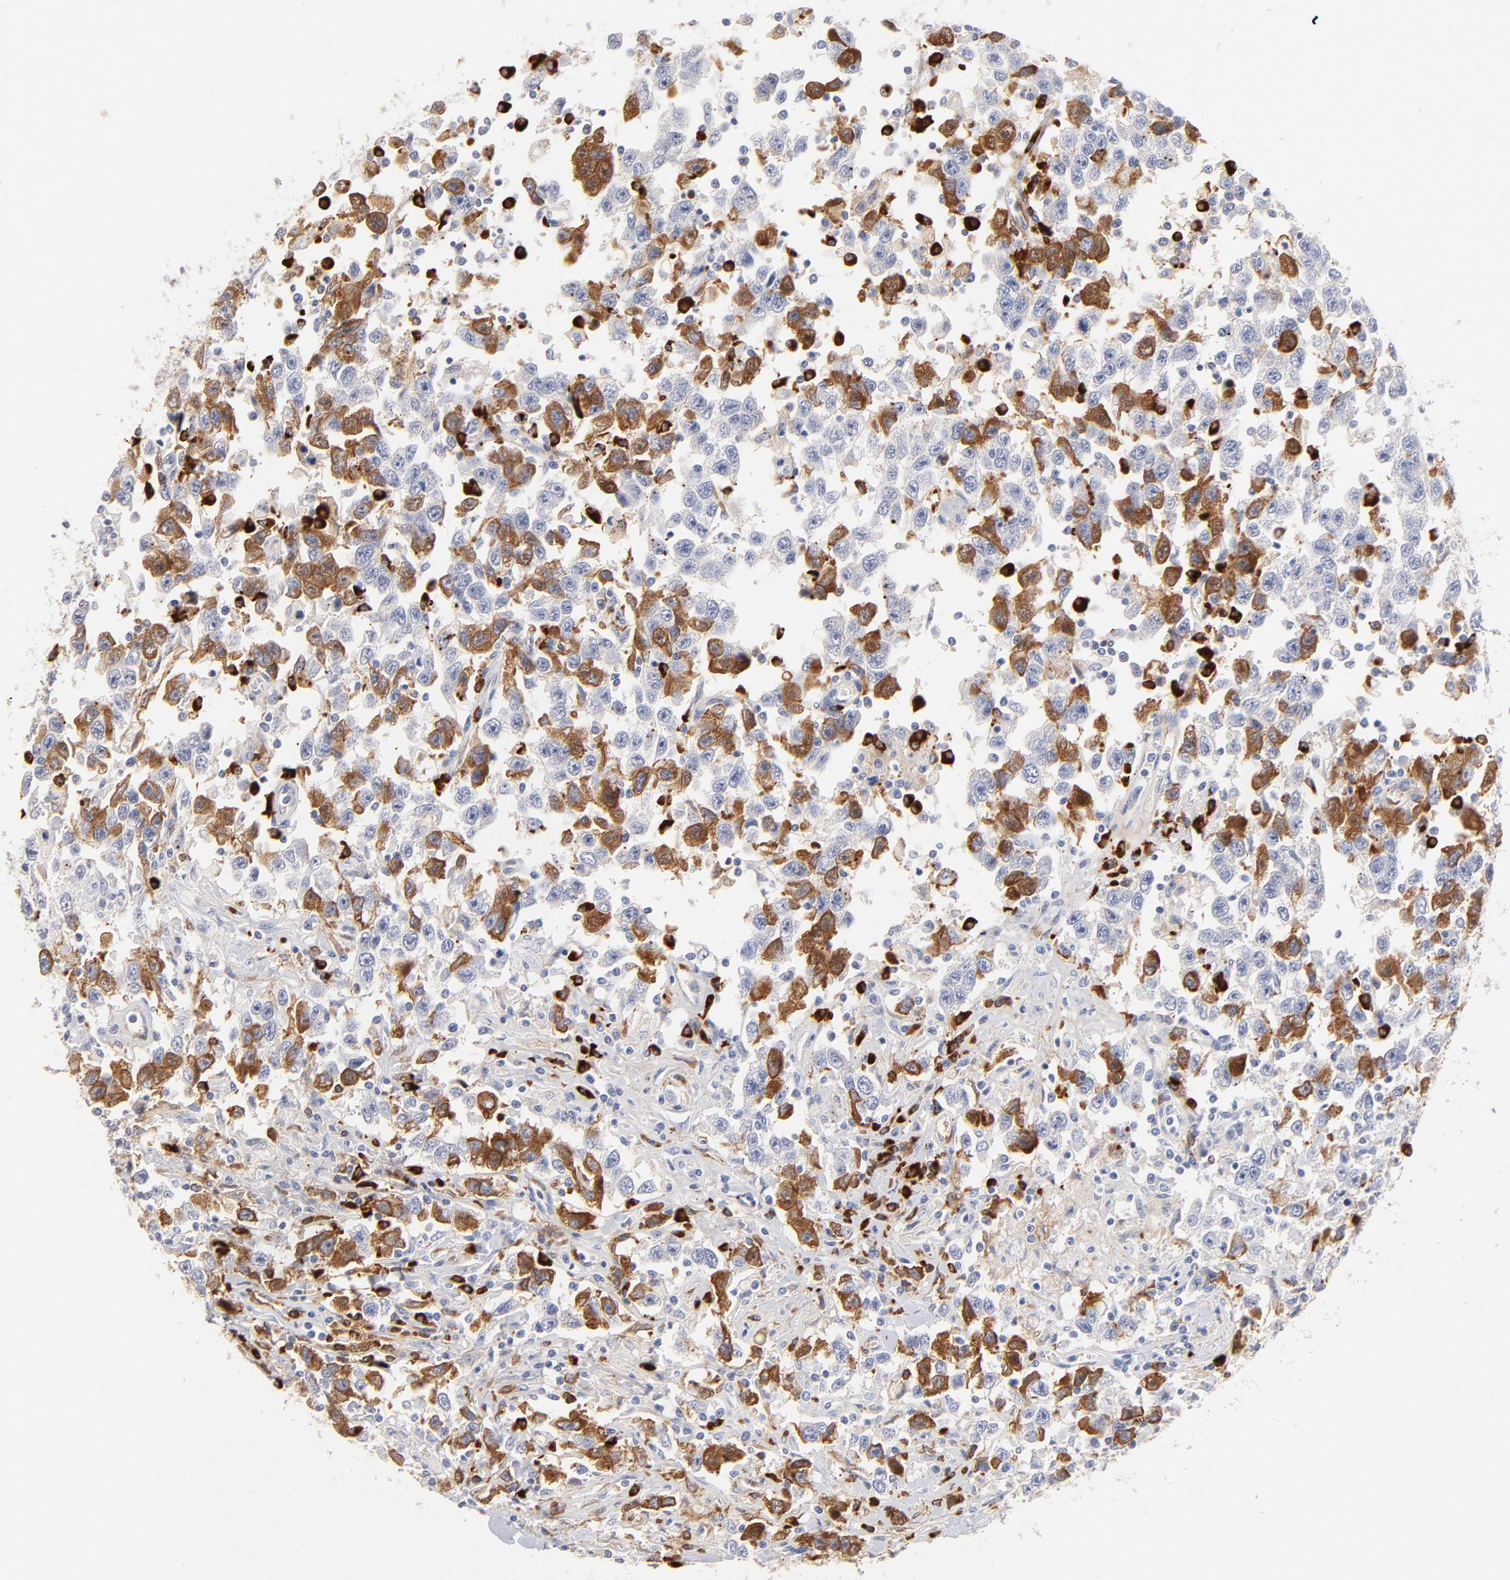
{"staining": {"intensity": "moderate", "quantity": "<25%", "location": "cytoplasmic/membranous"}, "tissue": "testis cancer", "cell_type": "Tumor cells", "image_type": "cancer", "snomed": [{"axis": "morphology", "description": "Seminoma, NOS"}, {"axis": "topography", "description": "Testis"}], "caption": "The immunohistochemical stain labels moderate cytoplasmic/membranous expression in tumor cells of seminoma (testis) tissue.", "gene": "PLAT", "patient": {"sex": "male", "age": 41}}